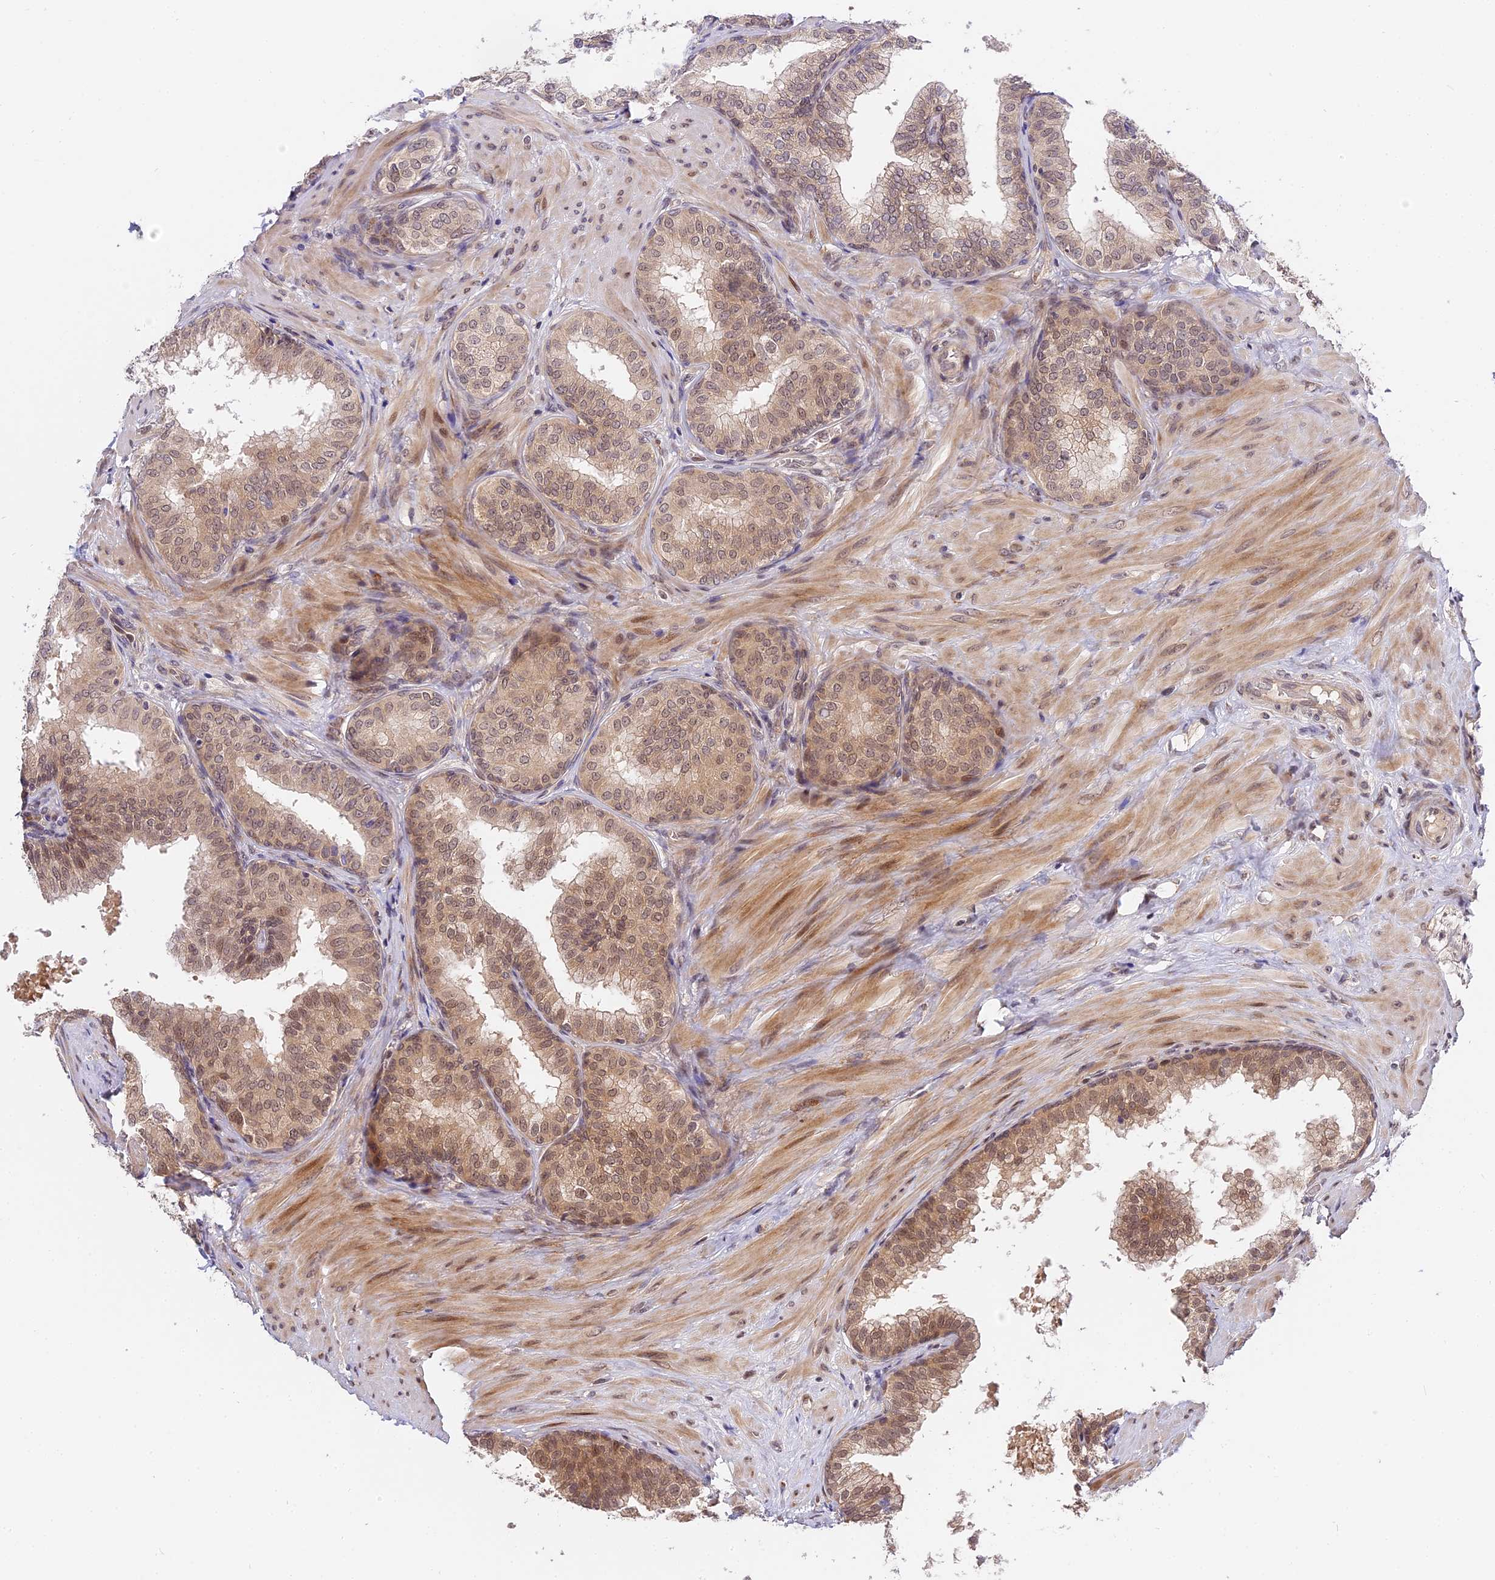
{"staining": {"intensity": "moderate", "quantity": "25%-75%", "location": "cytoplasmic/membranous,nuclear"}, "tissue": "prostate", "cell_type": "Glandular cells", "image_type": "normal", "snomed": [{"axis": "morphology", "description": "Normal tissue, NOS"}, {"axis": "topography", "description": "Prostate"}], "caption": "The histopathology image displays immunohistochemical staining of normal prostate. There is moderate cytoplasmic/membranous,nuclear expression is seen in approximately 25%-75% of glandular cells. Using DAB (brown) and hematoxylin (blue) stains, captured at high magnification using brightfield microscopy.", "gene": "IMPACT", "patient": {"sex": "male", "age": 60}}